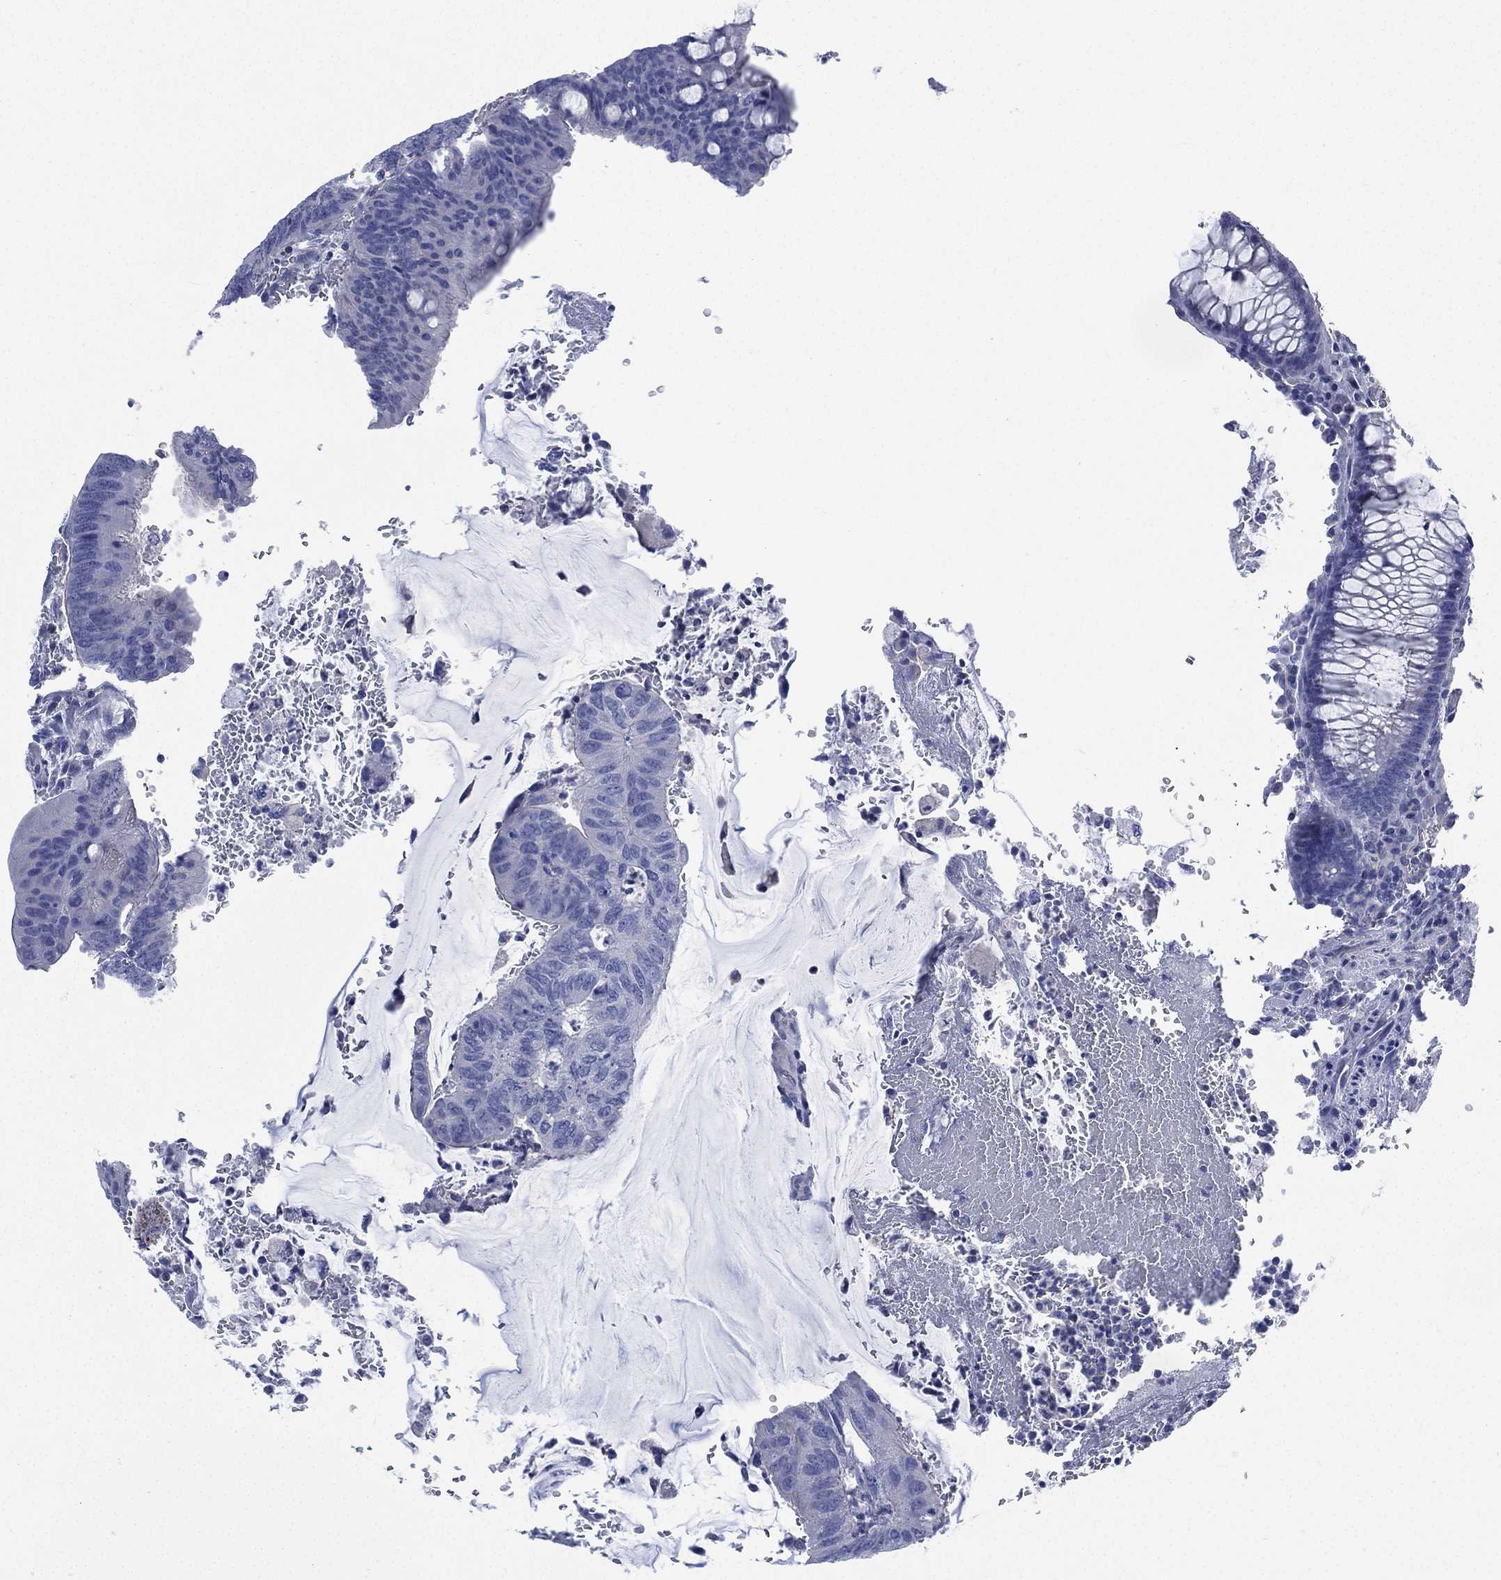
{"staining": {"intensity": "negative", "quantity": "none", "location": "none"}, "tissue": "colorectal cancer", "cell_type": "Tumor cells", "image_type": "cancer", "snomed": [{"axis": "morphology", "description": "Normal tissue, NOS"}, {"axis": "morphology", "description": "Adenocarcinoma, NOS"}, {"axis": "topography", "description": "Rectum"}], "caption": "A photomicrograph of adenocarcinoma (colorectal) stained for a protein demonstrates no brown staining in tumor cells.", "gene": "CCDC70", "patient": {"sex": "male", "age": 92}}